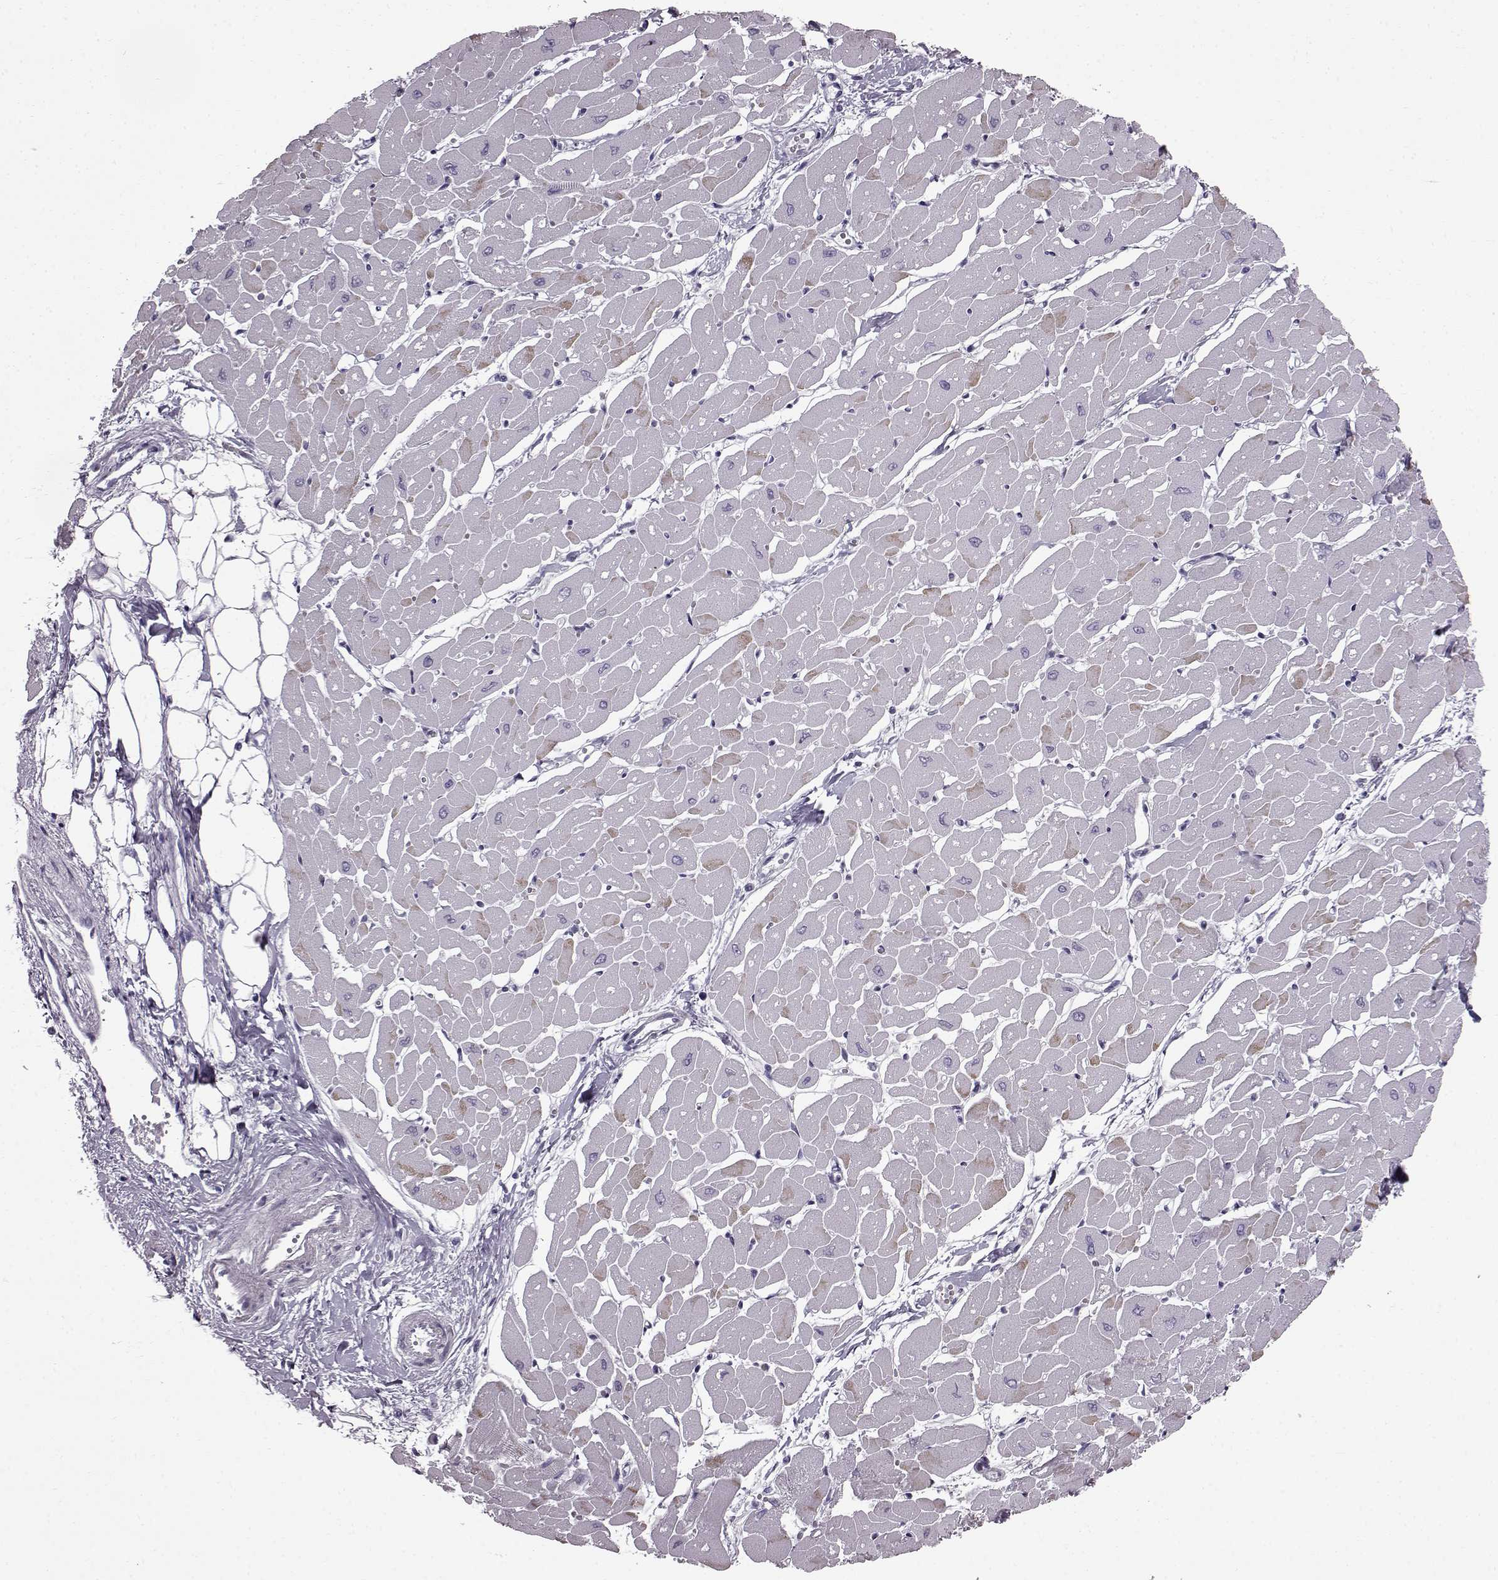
{"staining": {"intensity": "moderate", "quantity": "<25%", "location": "cytoplasmic/membranous"}, "tissue": "heart muscle", "cell_type": "Cardiomyocytes", "image_type": "normal", "snomed": [{"axis": "morphology", "description": "Normal tissue, NOS"}, {"axis": "topography", "description": "Heart"}], "caption": "A high-resolution image shows immunohistochemistry (IHC) staining of unremarkable heart muscle, which demonstrates moderate cytoplasmic/membranous staining in approximately <25% of cardiomyocytes.", "gene": "SLC28A2", "patient": {"sex": "male", "age": 57}}